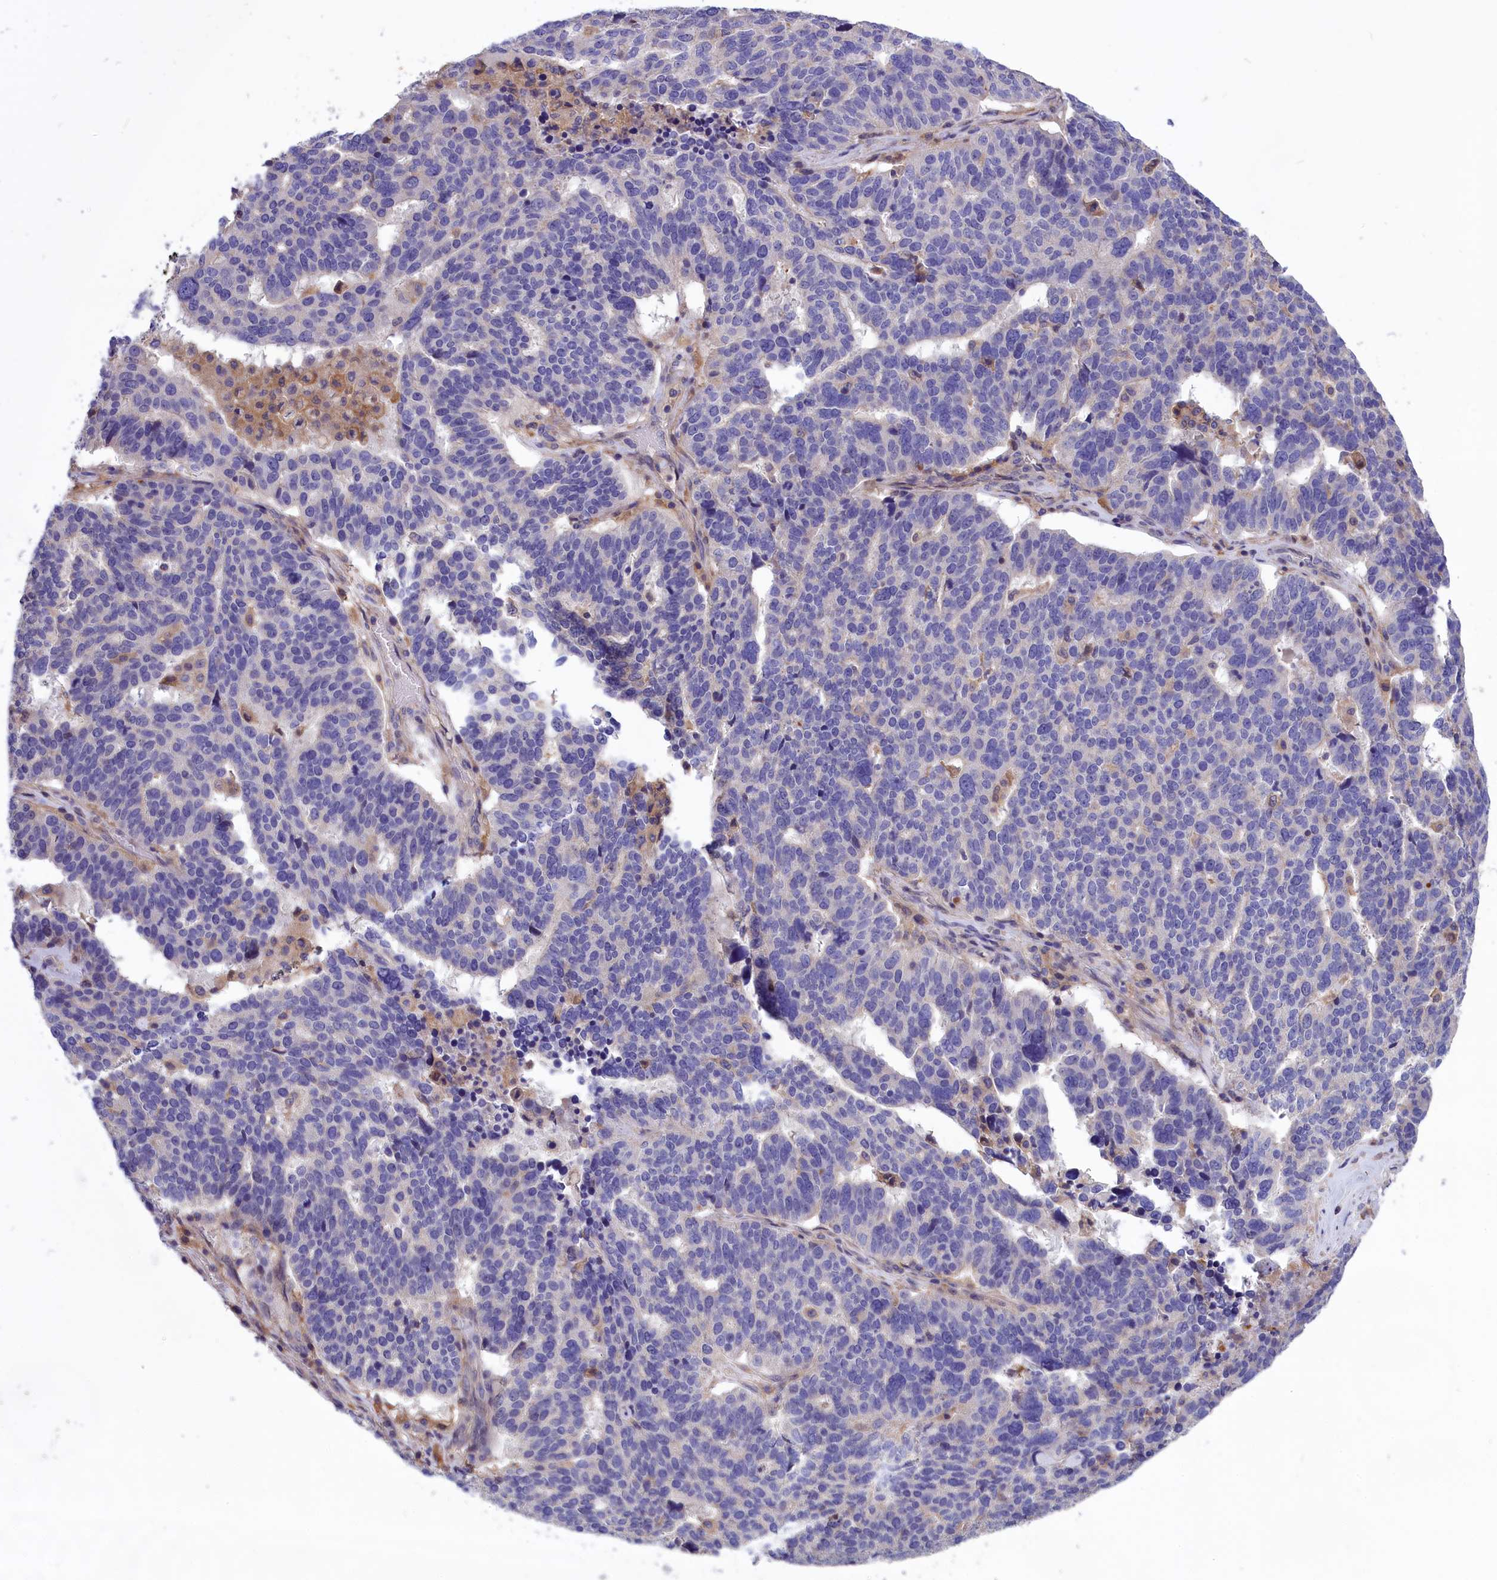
{"staining": {"intensity": "negative", "quantity": "none", "location": "none"}, "tissue": "ovarian cancer", "cell_type": "Tumor cells", "image_type": "cancer", "snomed": [{"axis": "morphology", "description": "Cystadenocarcinoma, serous, NOS"}, {"axis": "topography", "description": "Ovary"}], "caption": "IHC of ovarian cancer (serous cystadenocarcinoma) shows no positivity in tumor cells.", "gene": "AMDHD2", "patient": {"sex": "female", "age": 59}}